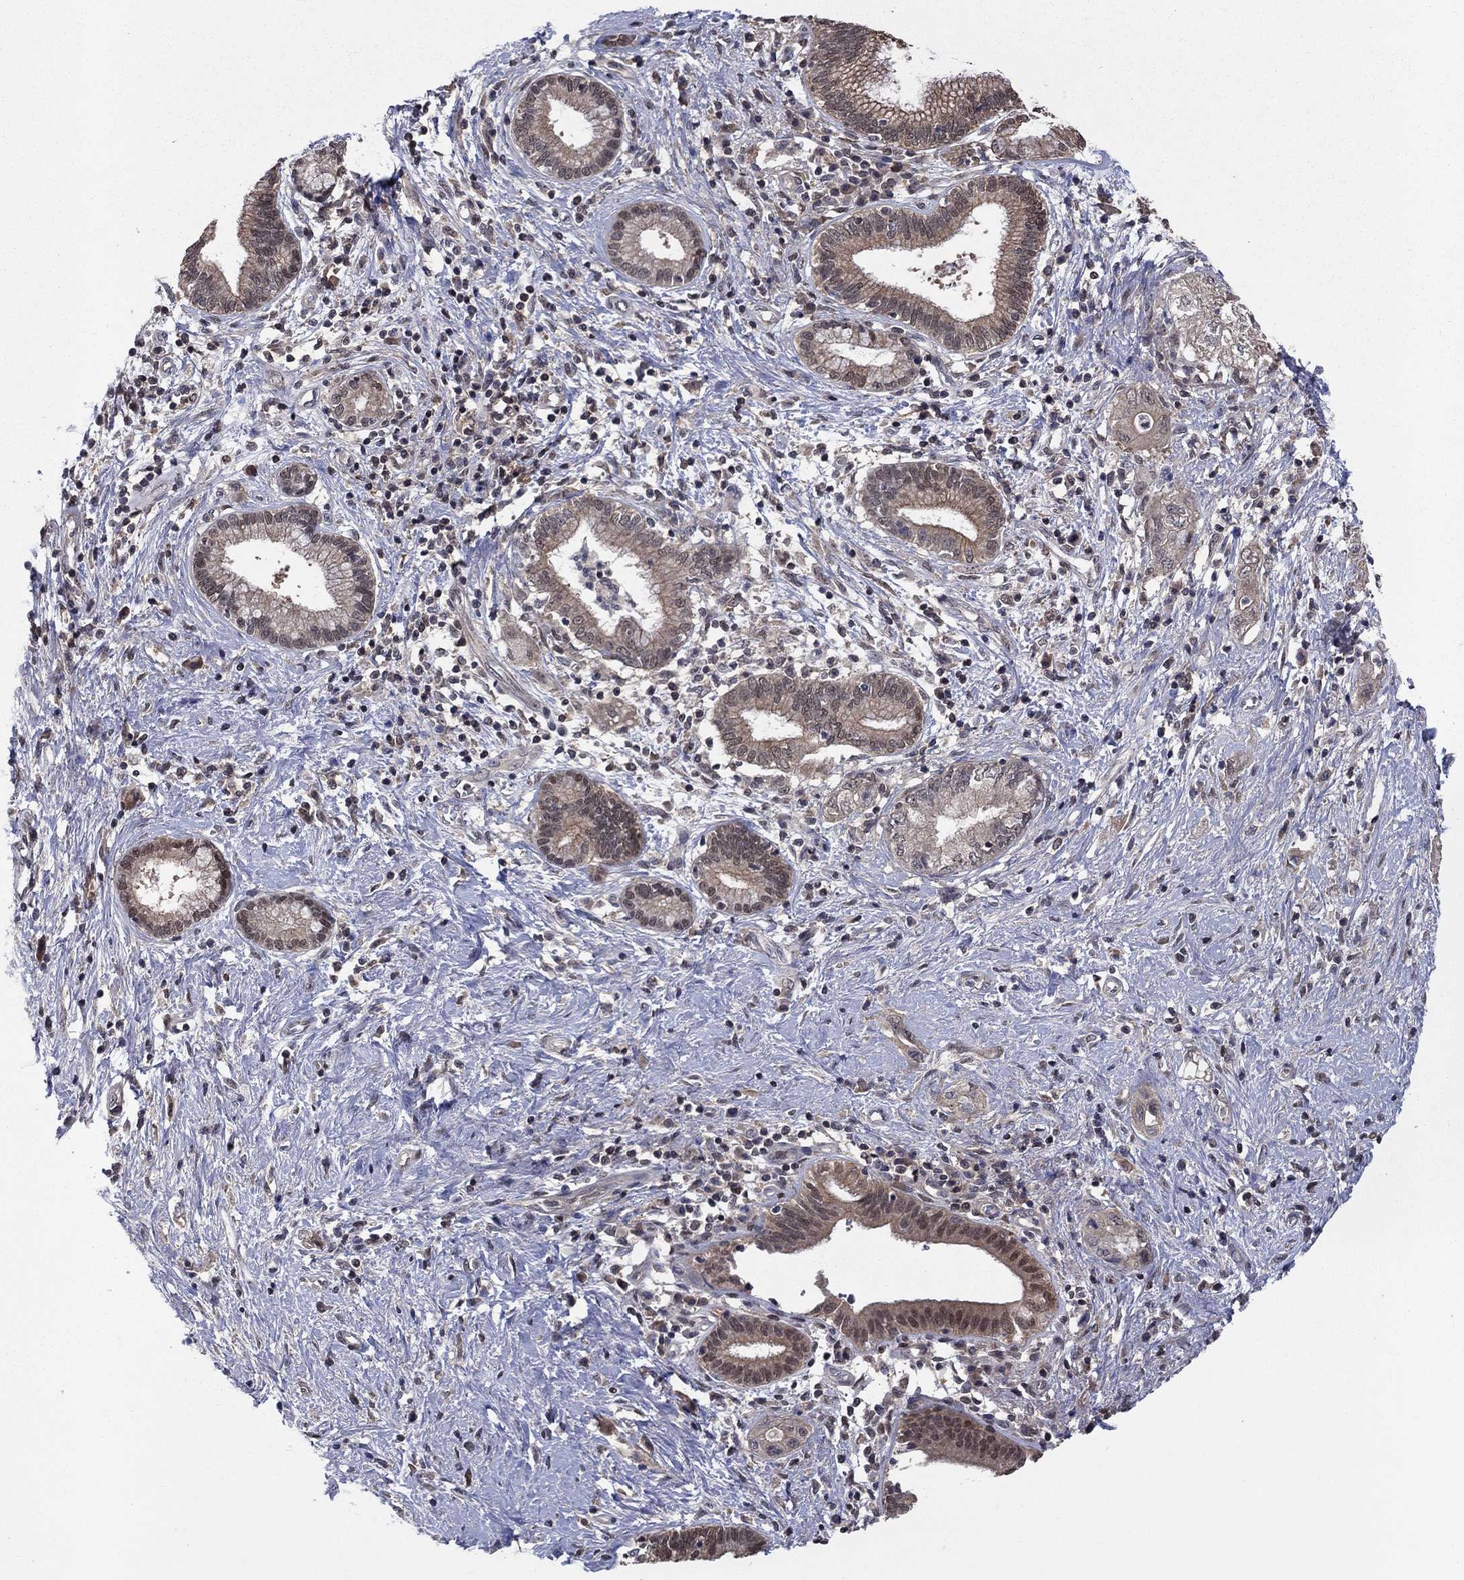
{"staining": {"intensity": "weak", "quantity": "25%-75%", "location": "cytoplasmic/membranous"}, "tissue": "pancreatic cancer", "cell_type": "Tumor cells", "image_type": "cancer", "snomed": [{"axis": "morphology", "description": "Adenocarcinoma, NOS"}, {"axis": "topography", "description": "Pancreas"}], "caption": "High-power microscopy captured an immunohistochemistry (IHC) image of pancreatic adenocarcinoma, revealing weak cytoplasmic/membranous positivity in about 25%-75% of tumor cells.", "gene": "IAH1", "patient": {"sex": "female", "age": 73}}